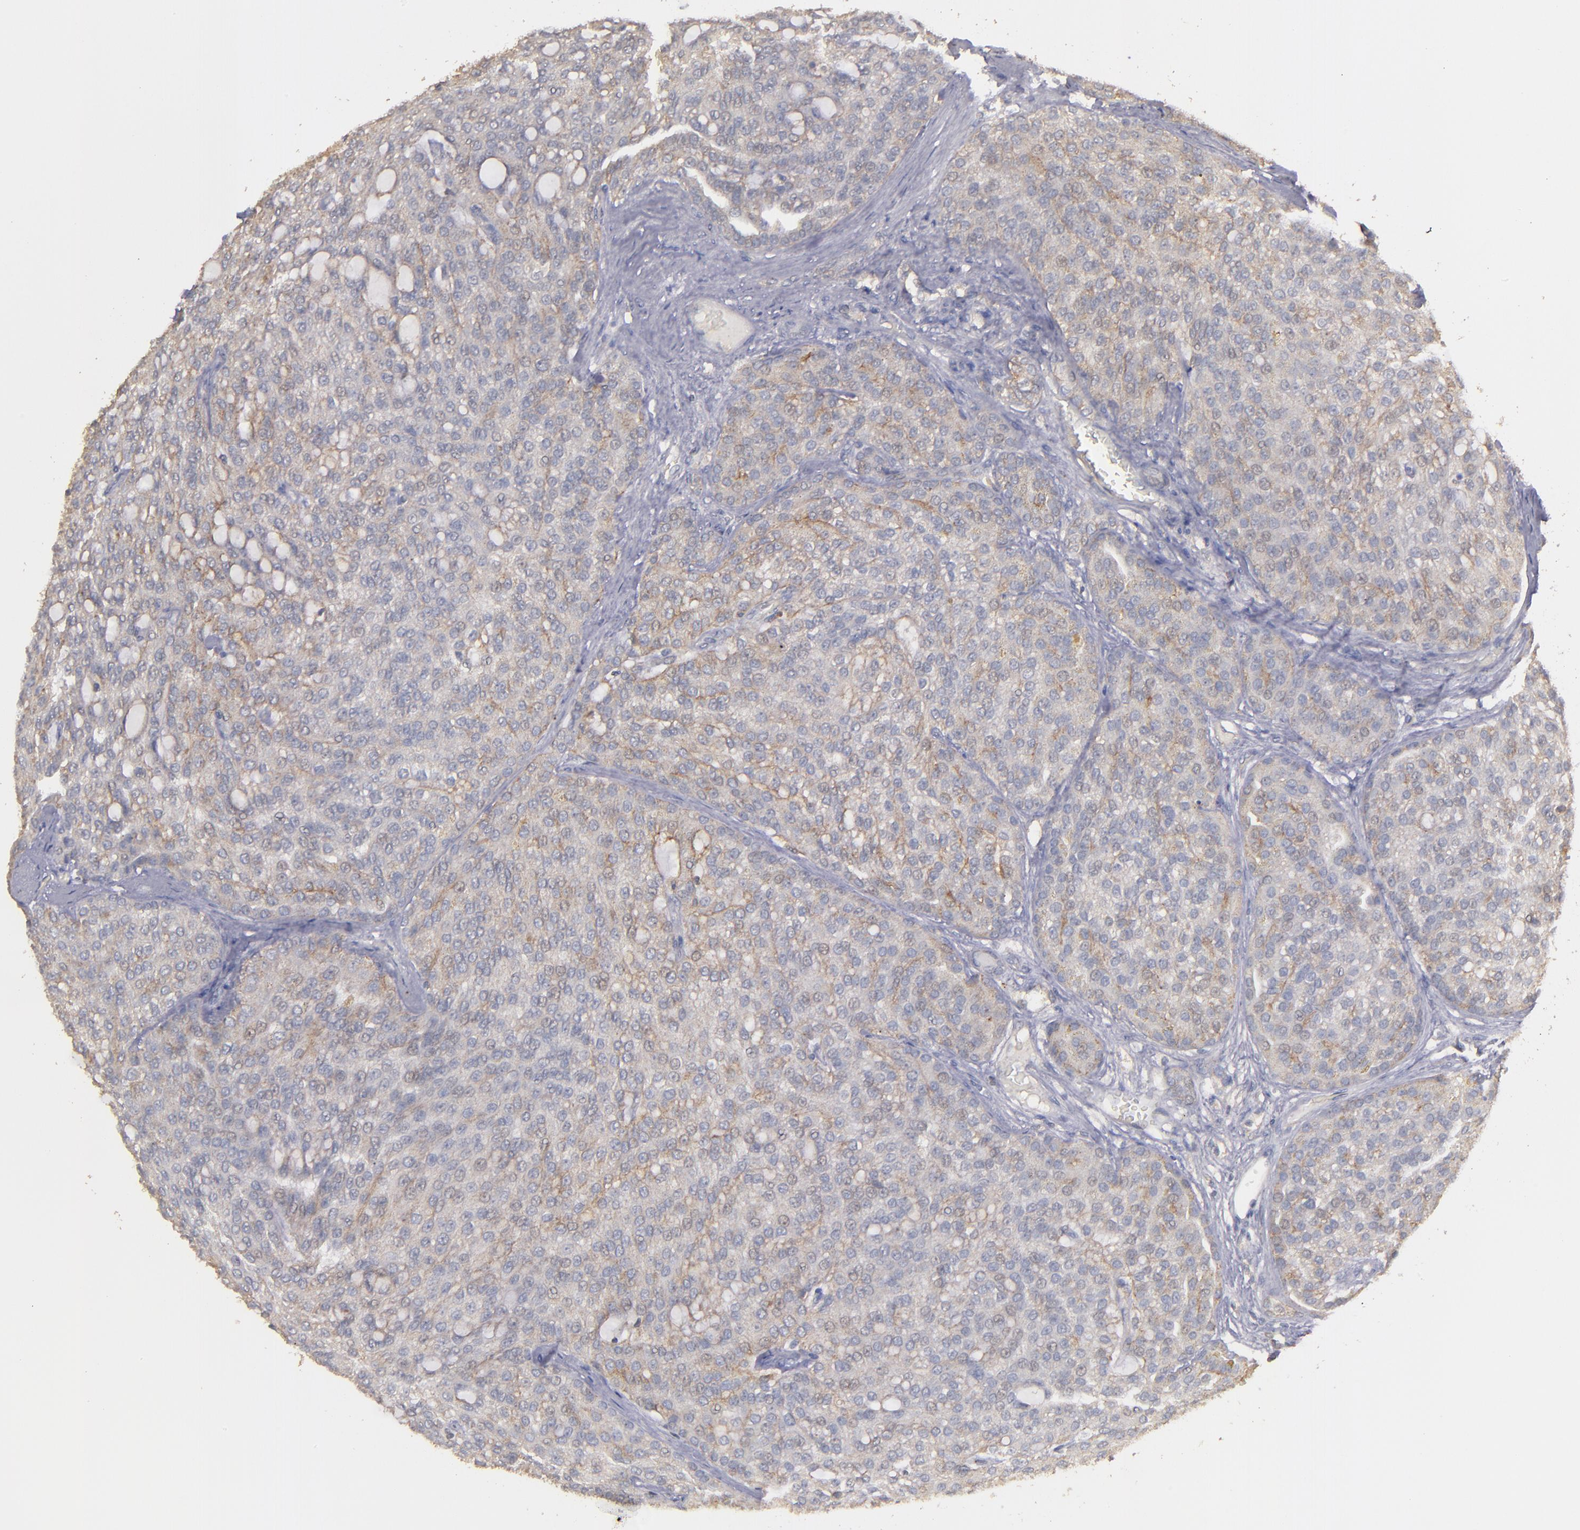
{"staining": {"intensity": "moderate", "quantity": "25%-75%", "location": "cytoplasmic/membranous"}, "tissue": "renal cancer", "cell_type": "Tumor cells", "image_type": "cancer", "snomed": [{"axis": "morphology", "description": "Adenocarcinoma, NOS"}, {"axis": "topography", "description": "Kidney"}], "caption": "An IHC micrograph of tumor tissue is shown. Protein staining in brown labels moderate cytoplasmic/membranous positivity in renal adenocarcinoma within tumor cells.", "gene": "FAT1", "patient": {"sex": "male", "age": 63}}